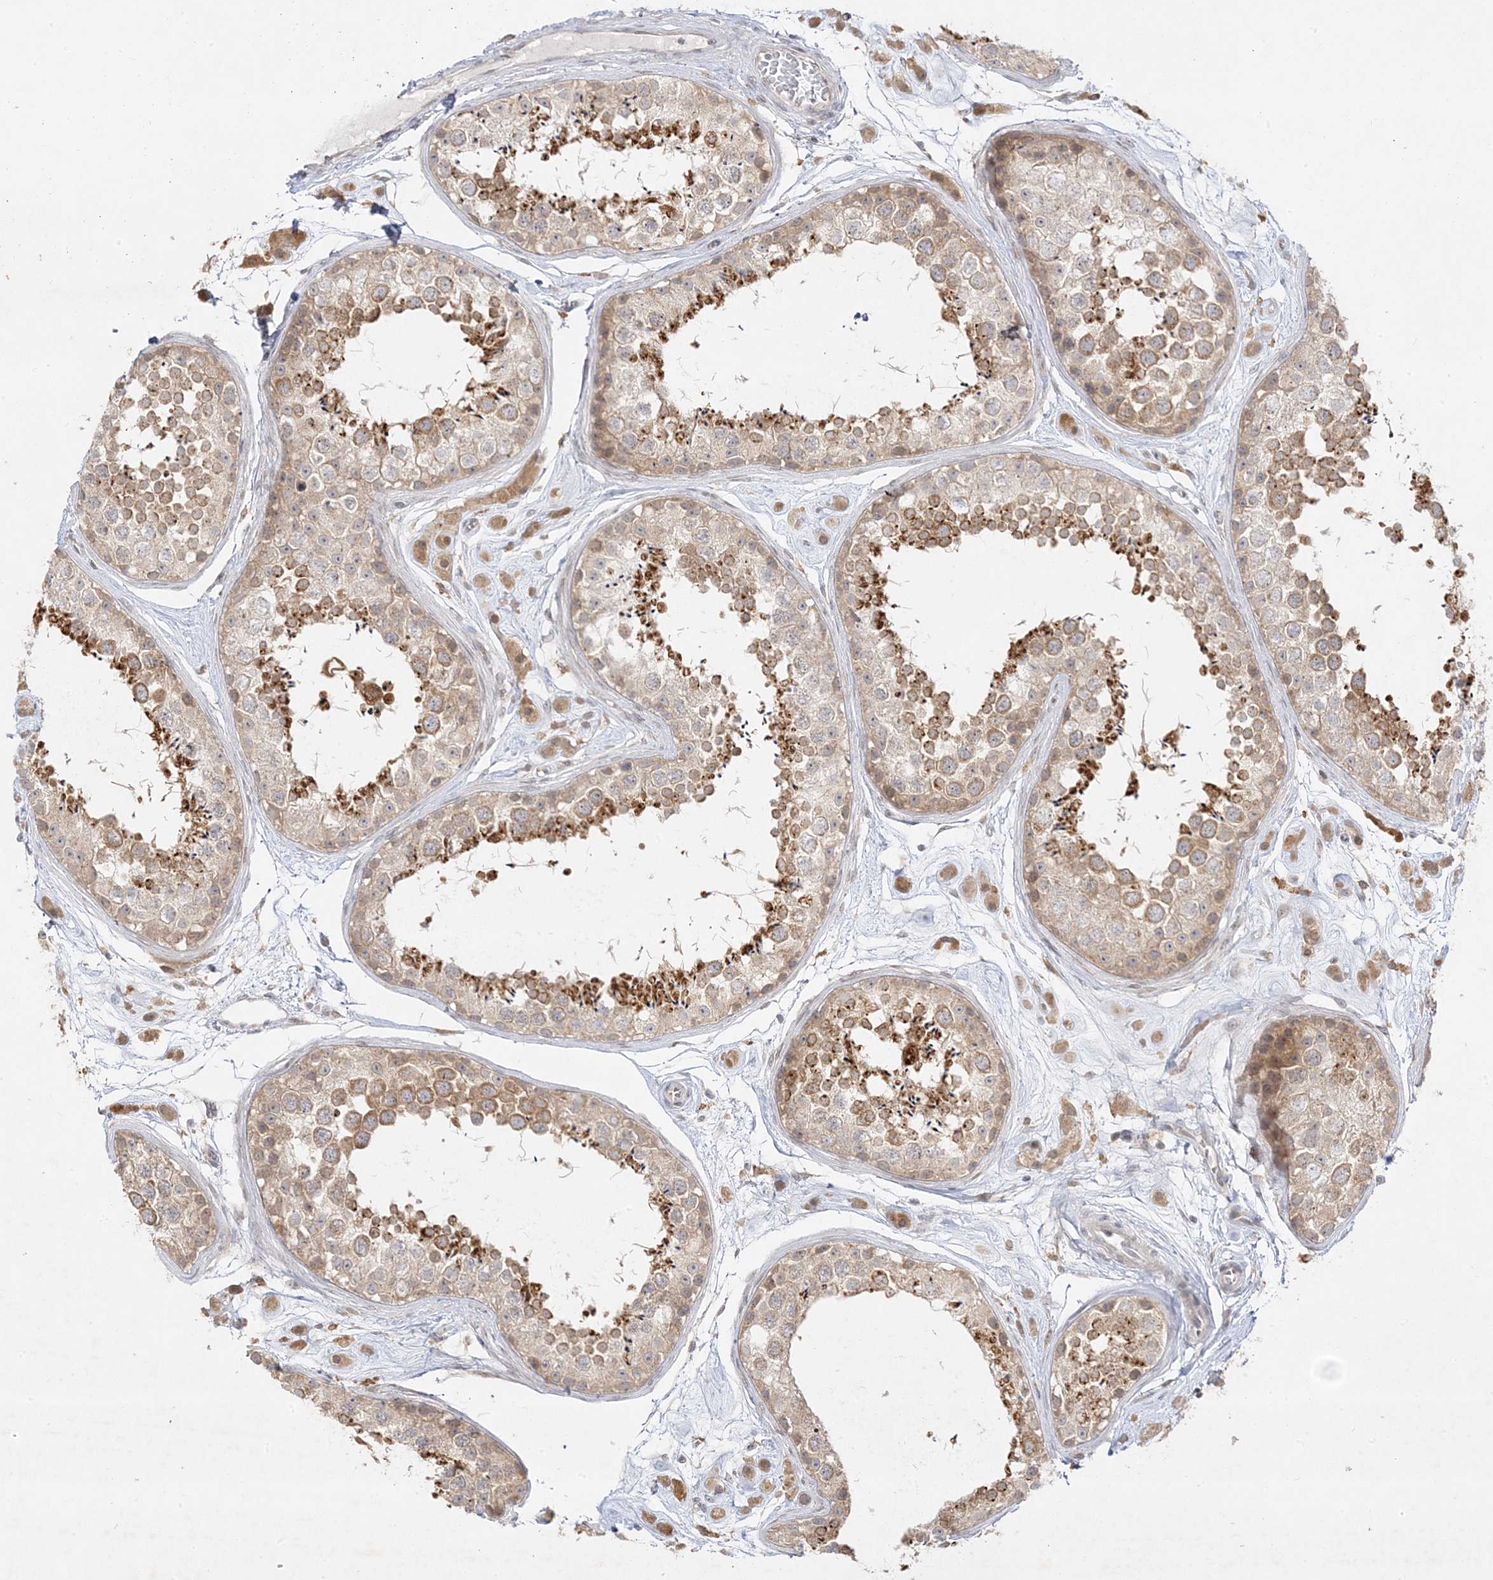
{"staining": {"intensity": "moderate", "quantity": ">75%", "location": "cytoplasmic/membranous"}, "tissue": "testis", "cell_type": "Cells in seminiferous ducts", "image_type": "normal", "snomed": [{"axis": "morphology", "description": "Normal tissue, NOS"}, {"axis": "topography", "description": "Testis"}], "caption": "Unremarkable testis demonstrates moderate cytoplasmic/membranous expression in about >75% of cells in seminiferous ducts The staining was performed using DAB (3,3'-diaminobenzidine), with brown indicating positive protein expression. Nuclei are stained blue with hematoxylin..", "gene": "C2CD2", "patient": {"sex": "male", "age": 25}}